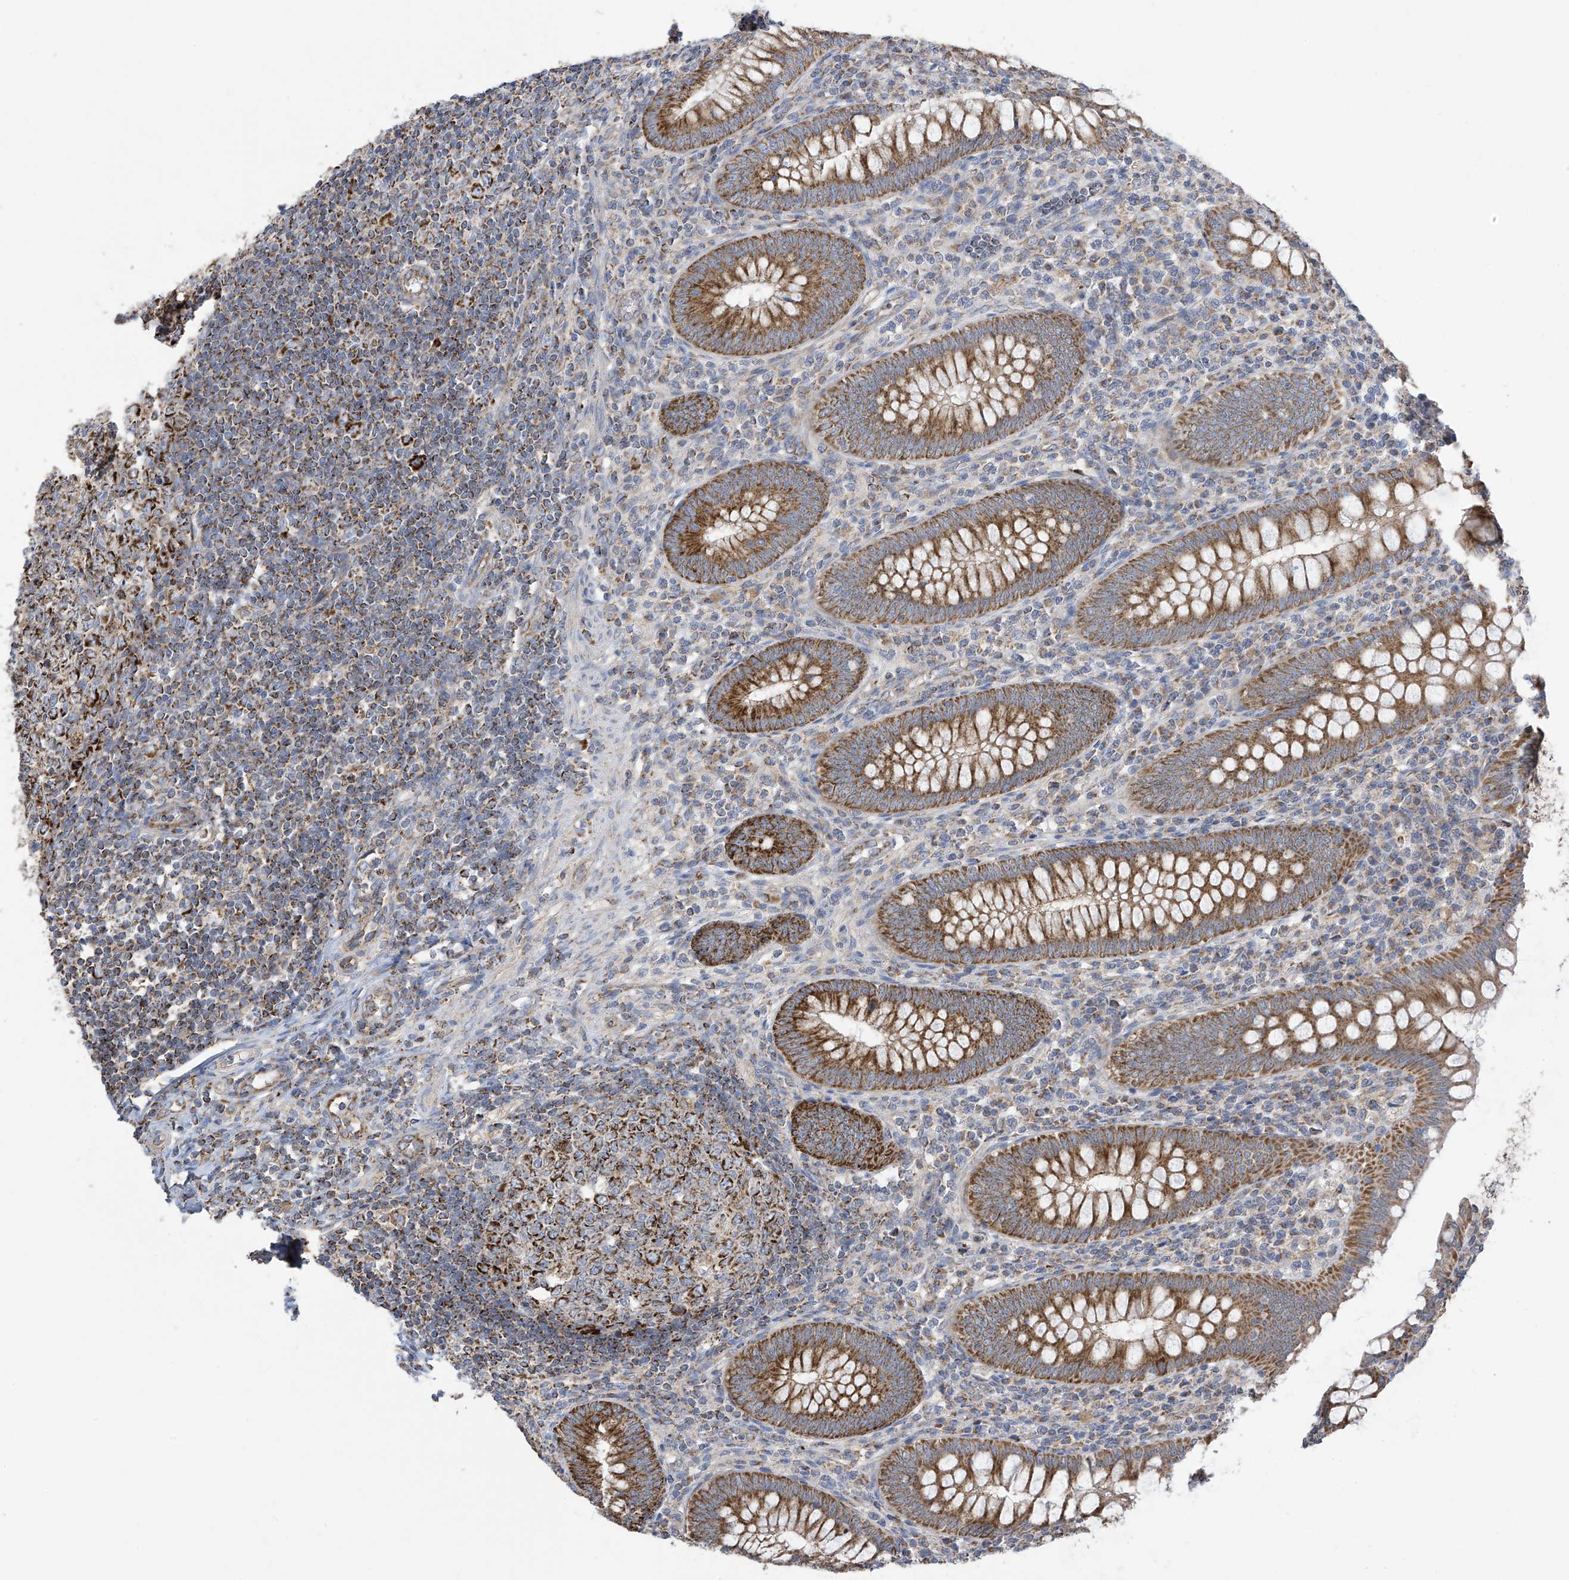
{"staining": {"intensity": "strong", "quantity": ">75%", "location": "cytoplasmic/membranous"}, "tissue": "appendix", "cell_type": "Glandular cells", "image_type": "normal", "snomed": [{"axis": "morphology", "description": "Normal tissue, NOS"}, {"axis": "topography", "description": "Appendix"}], "caption": "An image showing strong cytoplasmic/membranous staining in about >75% of glandular cells in unremarkable appendix, as visualized by brown immunohistochemical staining.", "gene": "PNPT1", "patient": {"sex": "male", "age": 14}}